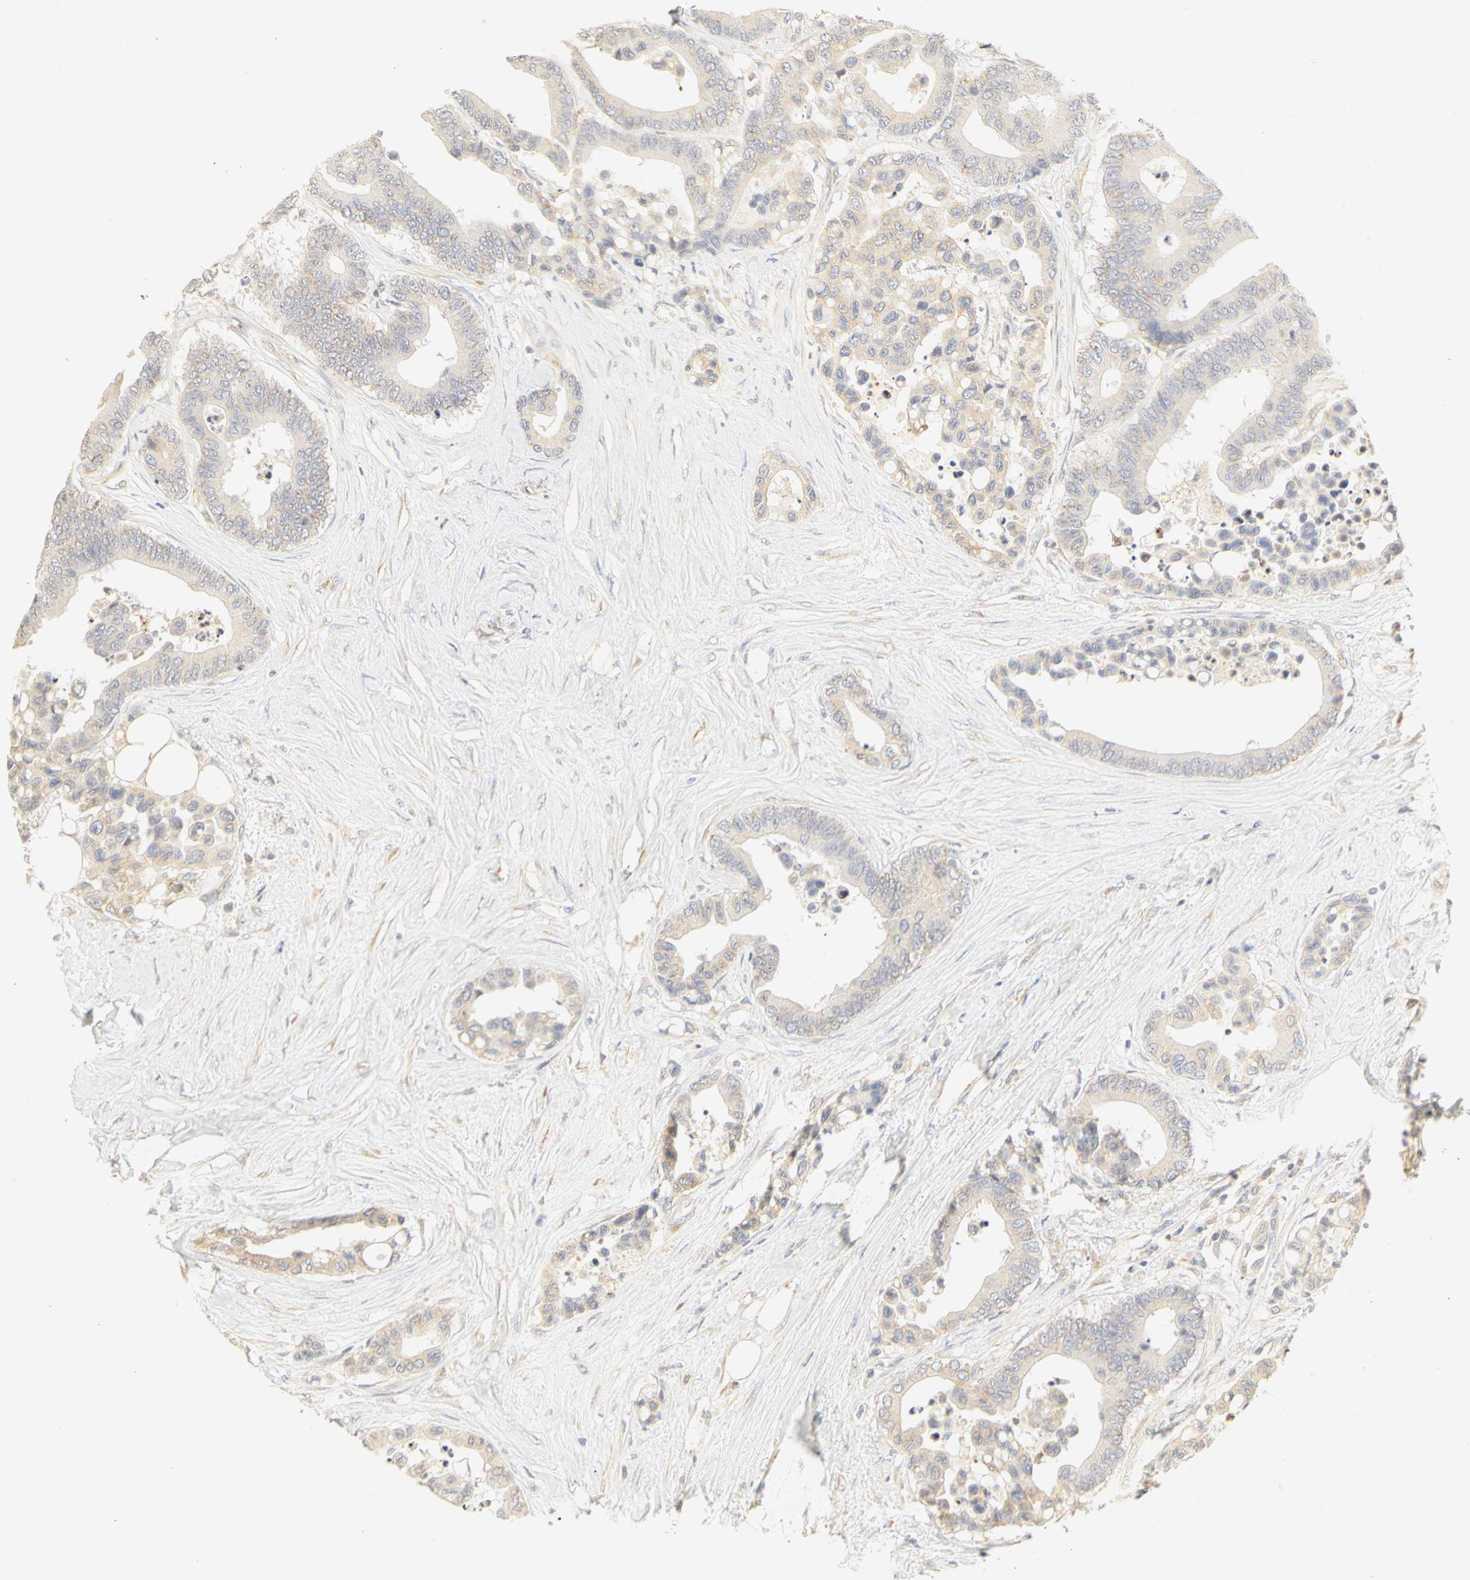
{"staining": {"intensity": "weak", "quantity": ">75%", "location": "cytoplasmic/membranous"}, "tissue": "colorectal cancer", "cell_type": "Tumor cells", "image_type": "cancer", "snomed": [{"axis": "morphology", "description": "Adenocarcinoma, NOS"}, {"axis": "topography", "description": "Colon"}], "caption": "The histopathology image demonstrates immunohistochemical staining of colorectal cancer. There is weak cytoplasmic/membranous staining is appreciated in about >75% of tumor cells.", "gene": "GNRH2", "patient": {"sex": "male", "age": 82}}